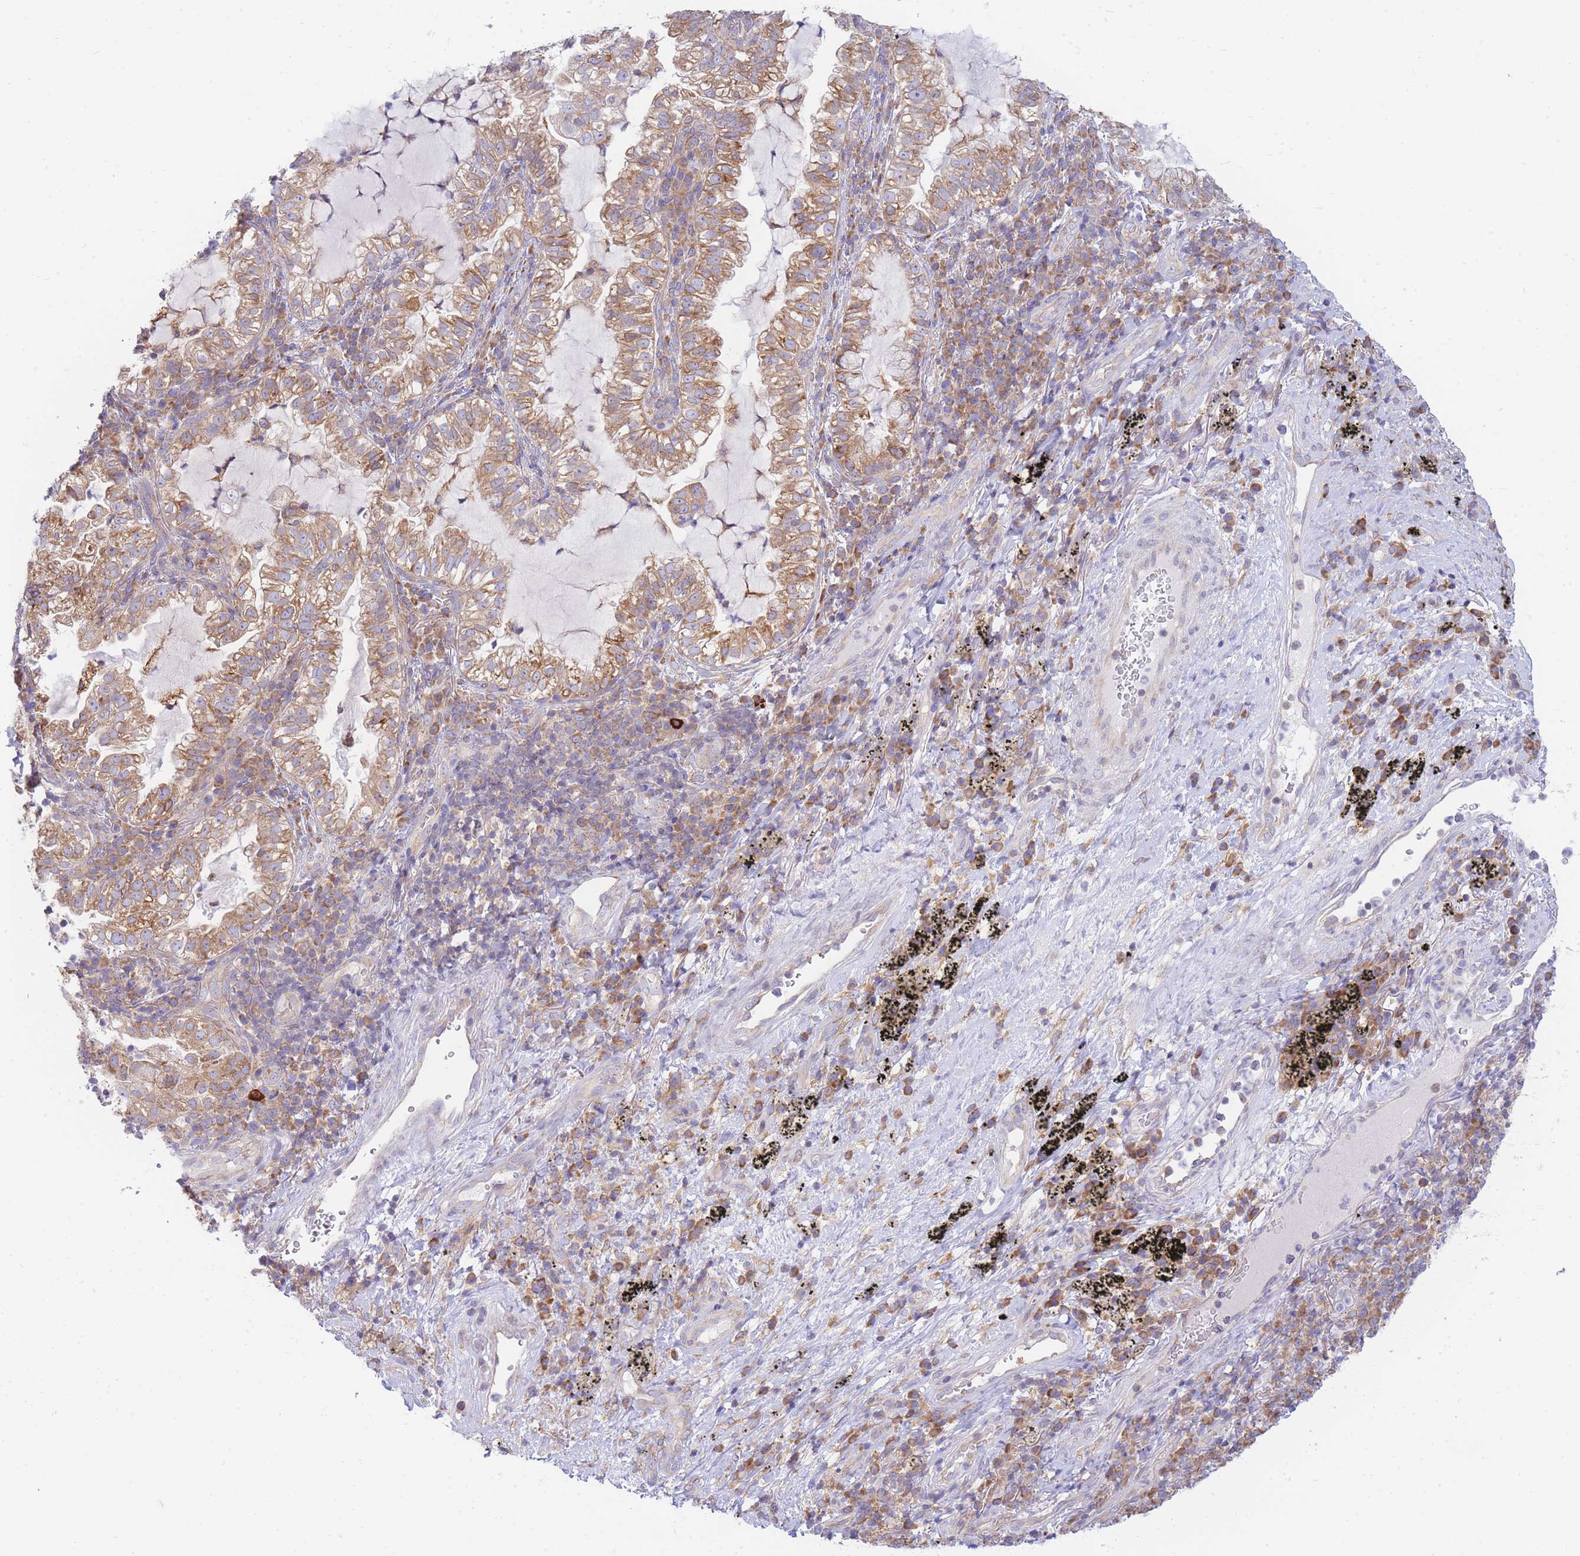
{"staining": {"intensity": "moderate", "quantity": ">75%", "location": "cytoplasmic/membranous"}, "tissue": "lung cancer", "cell_type": "Tumor cells", "image_type": "cancer", "snomed": [{"axis": "morphology", "description": "Adenocarcinoma, NOS"}, {"axis": "topography", "description": "Lung"}], "caption": "Tumor cells exhibit medium levels of moderate cytoplasmic/membranous expression in about >75% of cells in human lung cancer.", "gene": "SH2B2", "patient": {"sex": "female", "age": 73}}